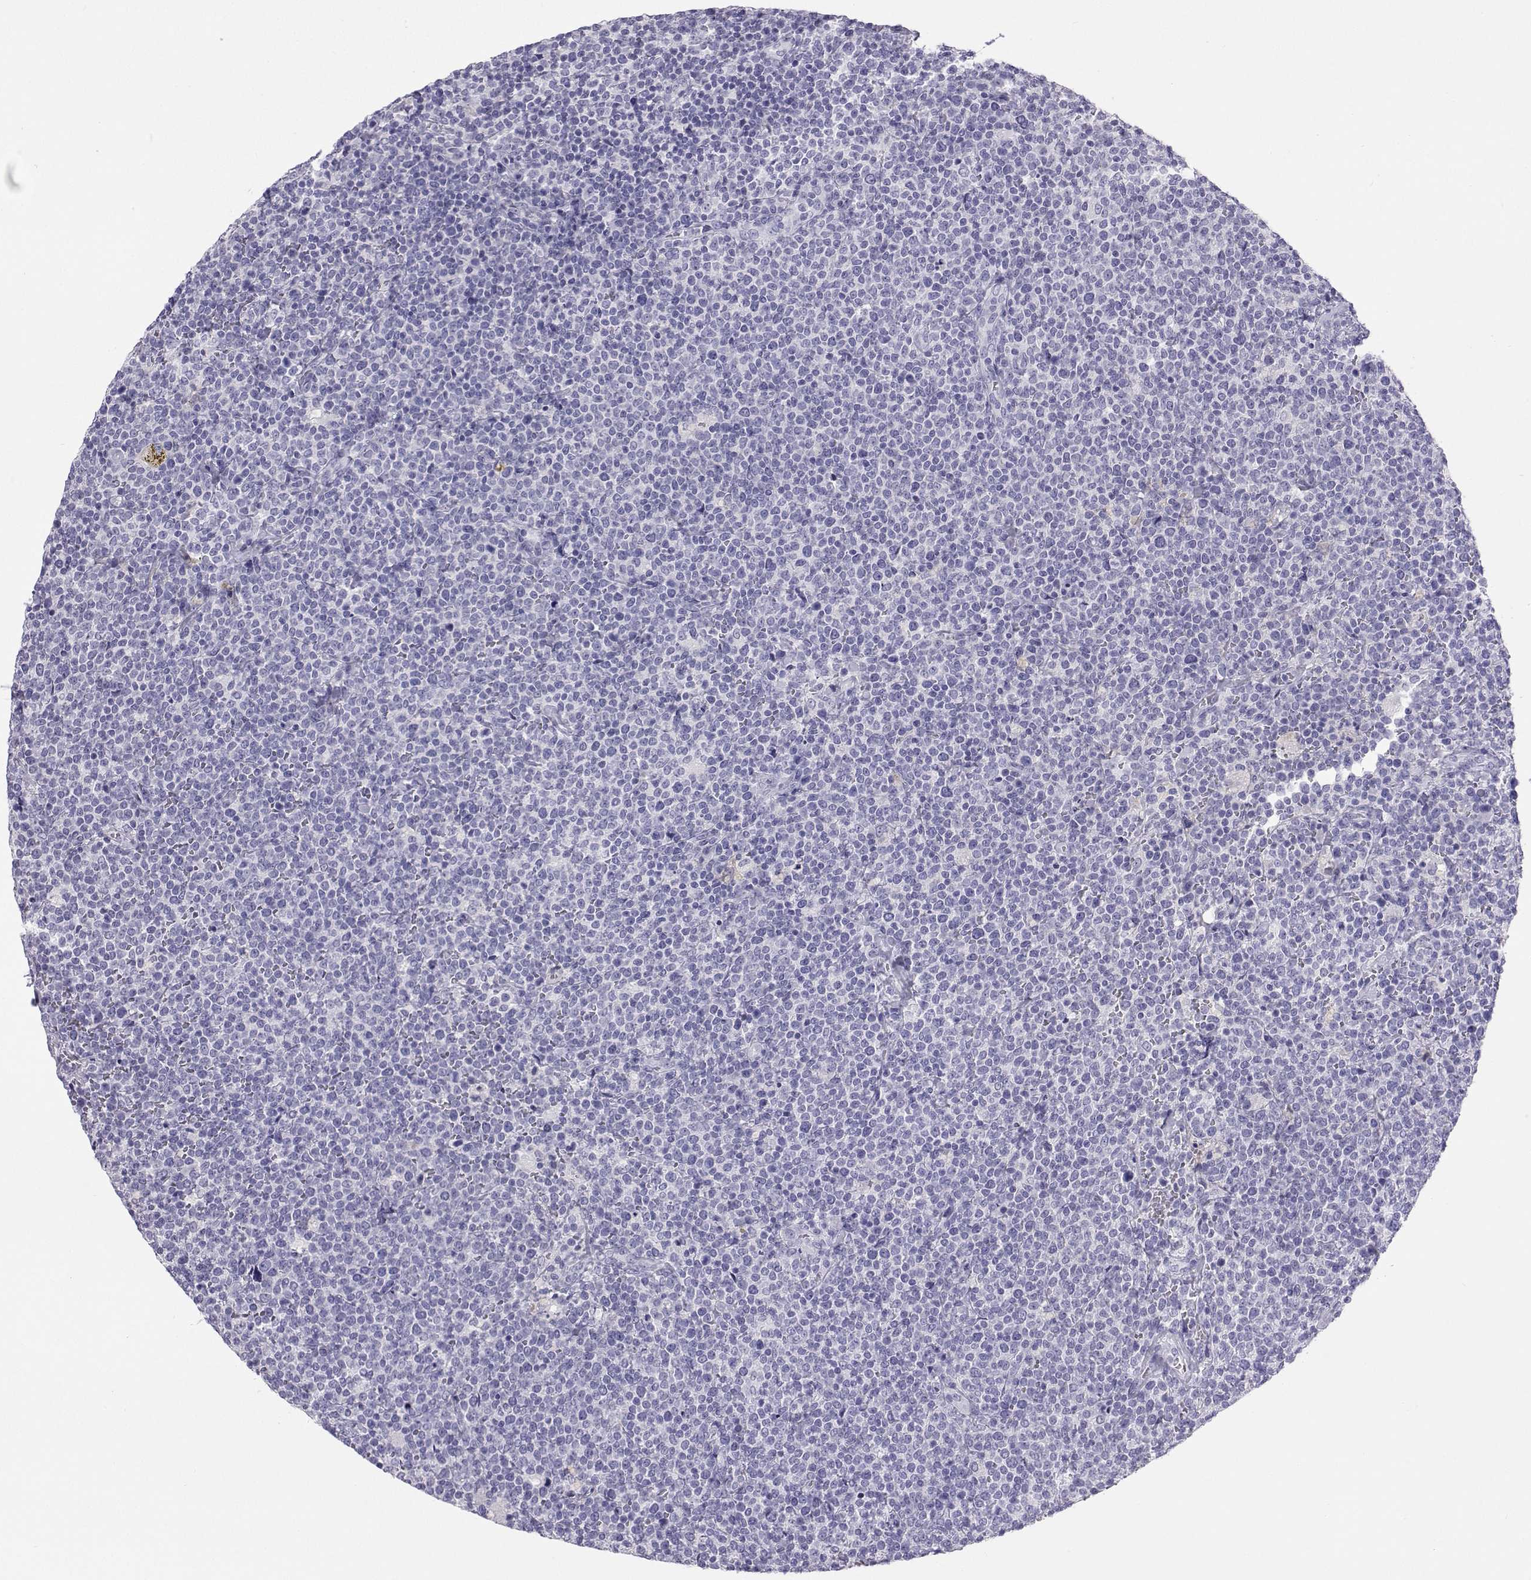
{"staining": {"intensity": "negative", "quantity": "none", "location": "none"}, "tissue": "lymphoma", "cell_type": "Tumor cells", "image_type": "cancer", "snomed": [{"axis": "morphology", "description": "Malignant lymphoma, non-Hodgkin's type, High grade"}, {"axis": "topography", "description": "Lymph node"}], "caption": "Immunohistochemical staining of malignant lymphoma, non-Hodgkin's type (high-grade) displays no significant positivity in tumor cells. (DAB (3,3'-diaminobenzidine) immunohistochemistry (IHC) visualized using brightfield microscopy, high magnification).", "gene": "PLIN4", "patient": {"sex": "male", "age": 61}}